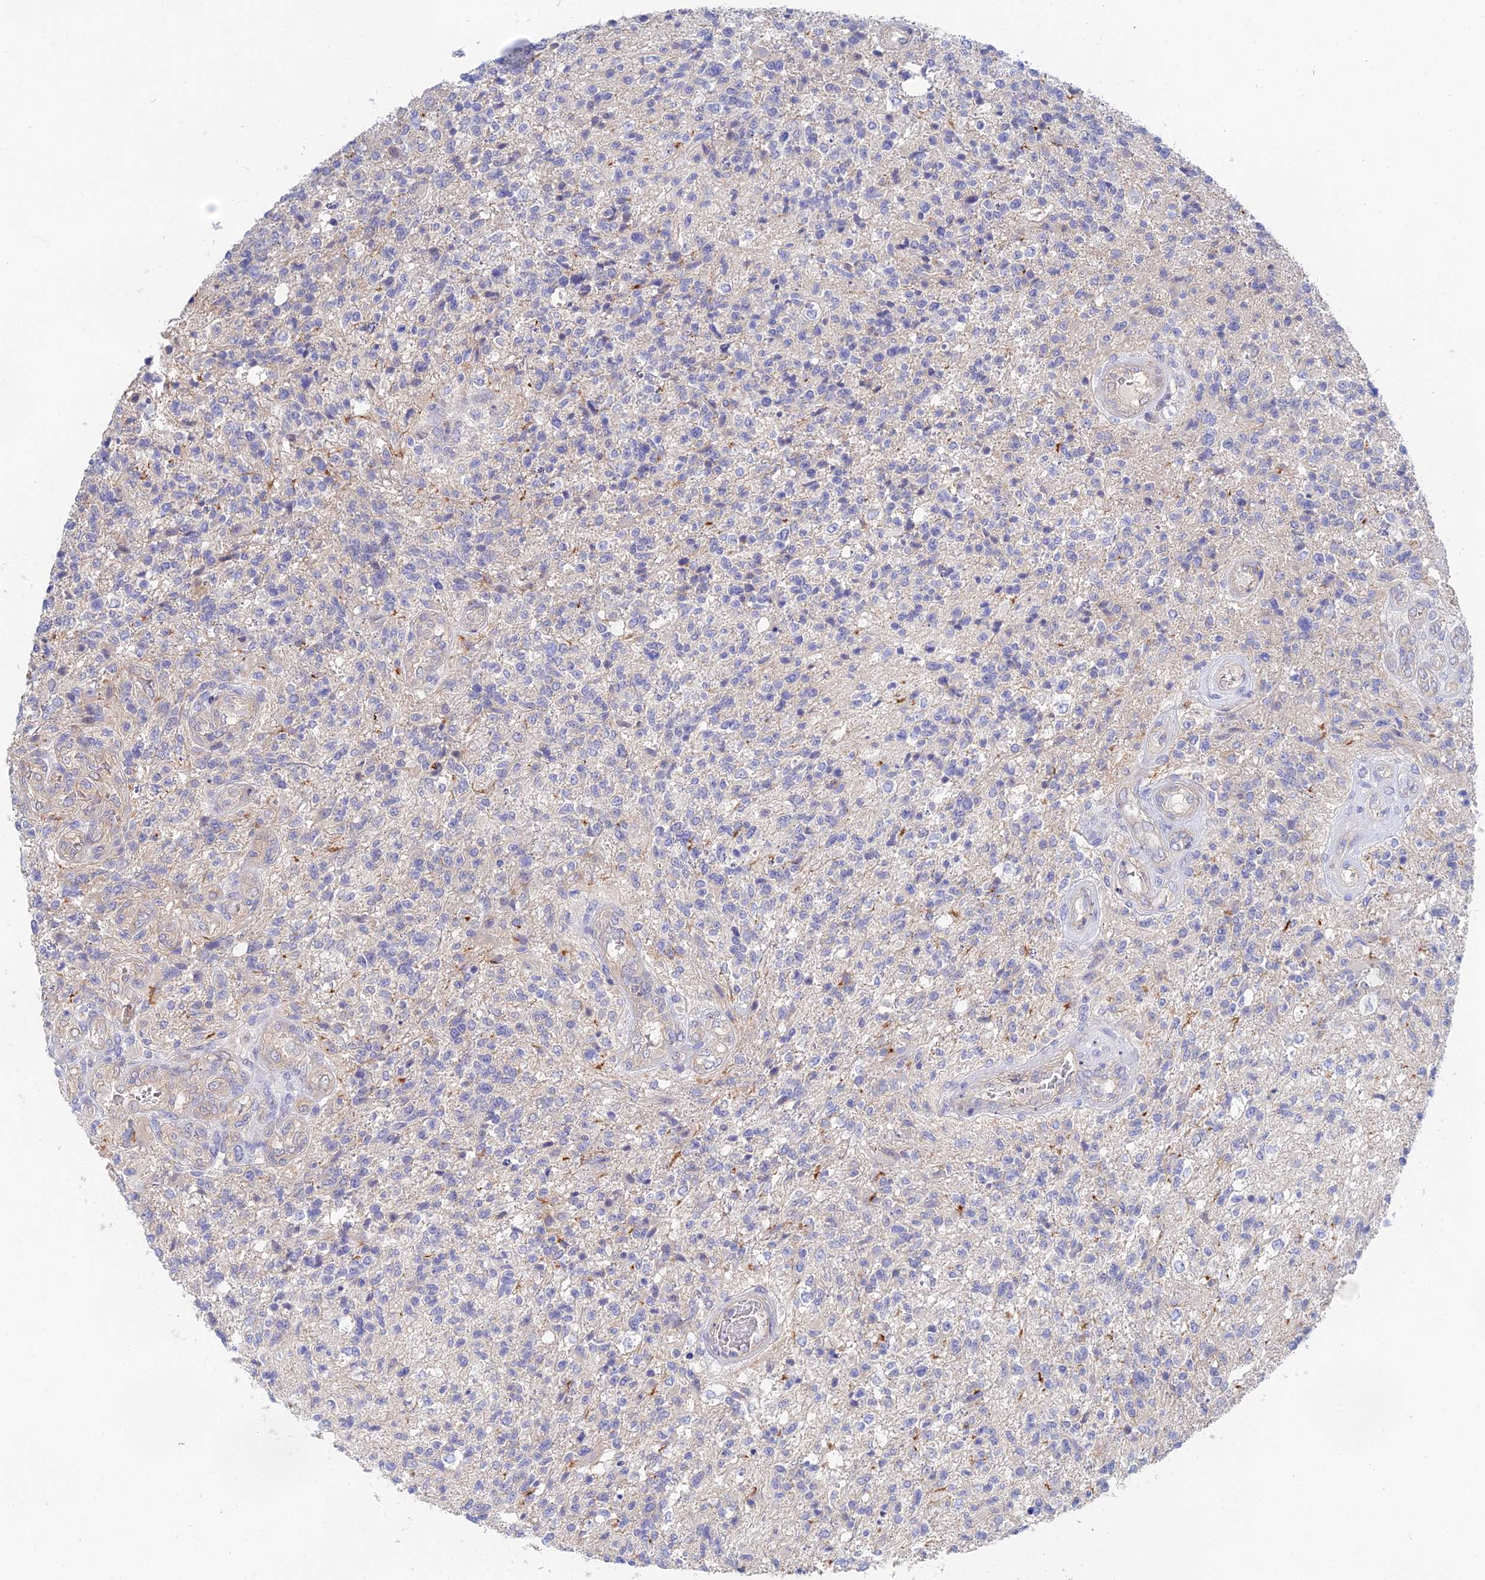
{"staining": {"intensity": "negative", "quantity": "none", "location": "none"}, "tissue": "glioma", "cell_type": "Tumor cells", "image_type": "cancer", "snomed": [{"axis": "morphology", "description": "Glioma, malignant, High grade"}, {"axis": "topography", "description": "Brain"}], "caption": "Photomicrograph shows no protein staining in tumor cells of malignant high-grade glioma tissue.", "gene": "DNAH14", "patient": {"sex": "male", "age": 56}}